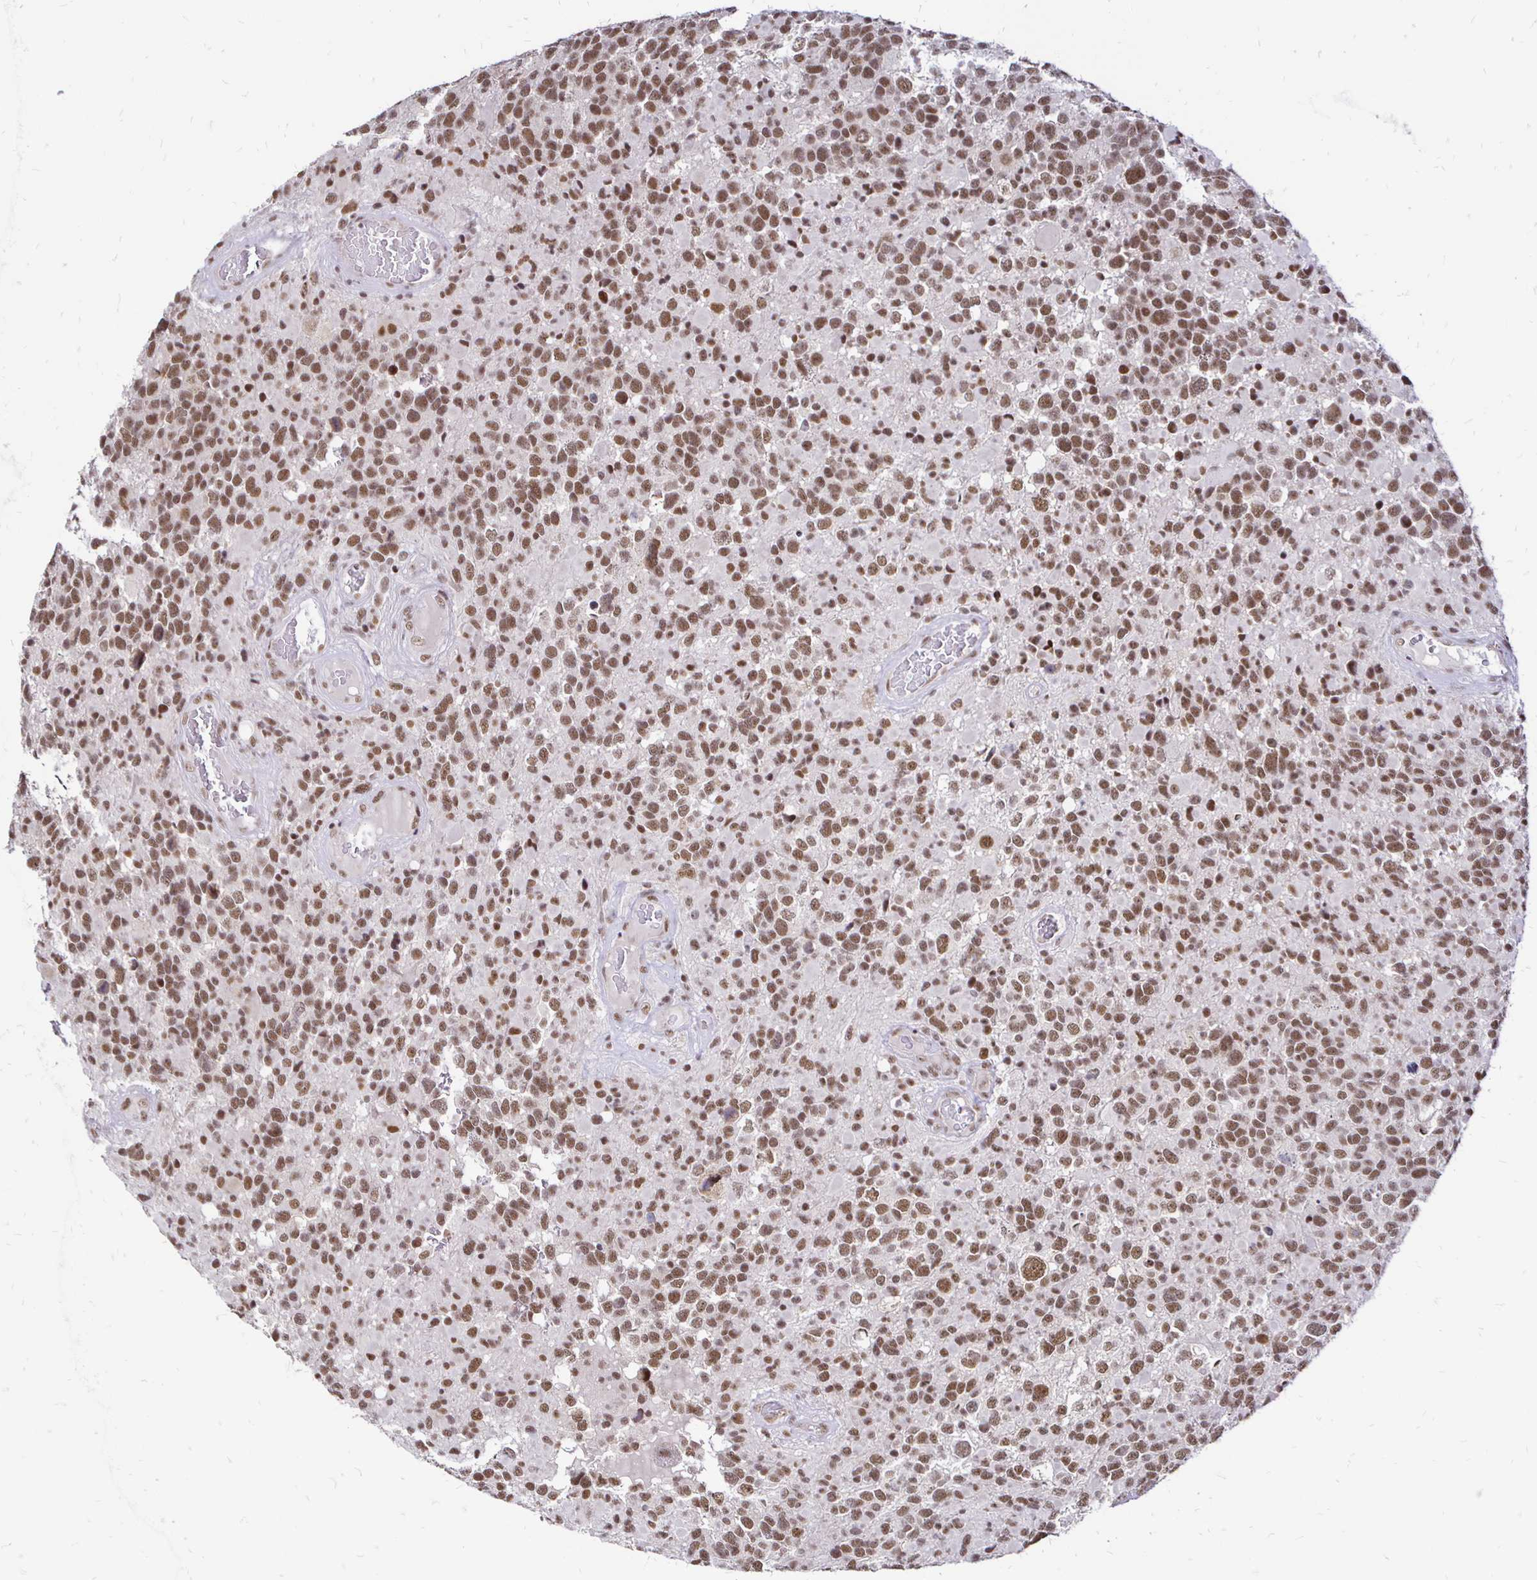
{"staining": {"intensity": "moderate", "quantity": ">75%", "location": "nuclear"}, "tissue": "glioma", "cell_type": "Tumor cells", "image_type": "cancer", "snomed": [{"axis": "morphology", "description": "Glioma, malignant, High grade"}, {"axis": "topography", "description": "Brain"}], "caption": "Tumor cells reveal moderate nuclear expression in about >75% of cells in glioma.", "gene": "SIN3A", "patient": {"sex": "female", "age": 40}}